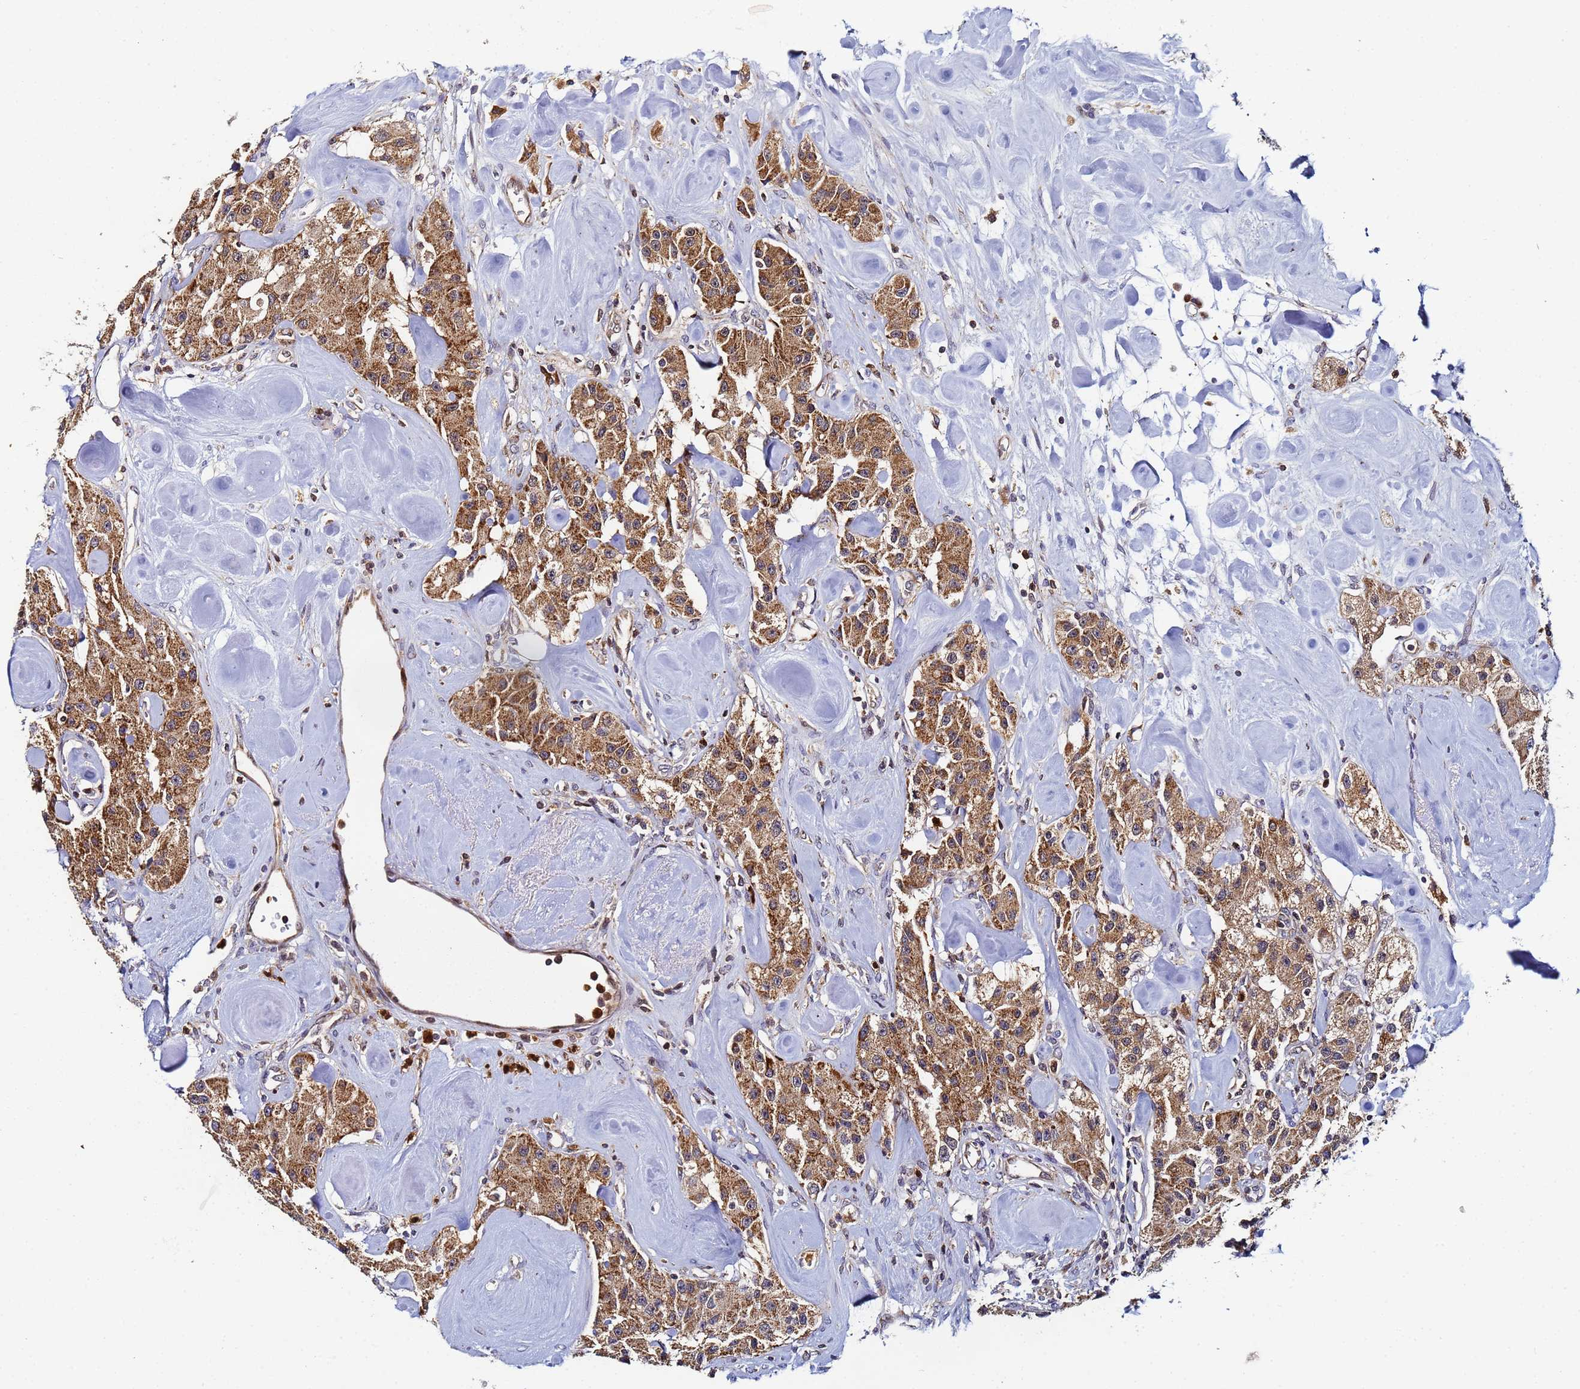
{"staining": {"intensity": "moderate", "quantity": ">75%", "location": "cytoplasmic/membranous"}, "tissue": "carcinoid", "cell_type": "Tumor cells", "image_type": "cancer", "snomed": [{"axis": "morphology", "description": "Carcinoid, malignant, NOS"}, {"axis": "topography", "description": "Pancreas"}], "caption": "An immunohistochemistry (IHC) photomicrograph of tumor tissue is shown. Protein staining in brown labels moderate cytoplasmic/membranous positivity in malignant carcinoid within tumor cells. The staining is performed using DAB brown chromogen to label protein expression. The nuclei are counter-stained blue using hematoxylin.", "gene": "CCDC127", "patient": {"sex": "male", "age": 41}}